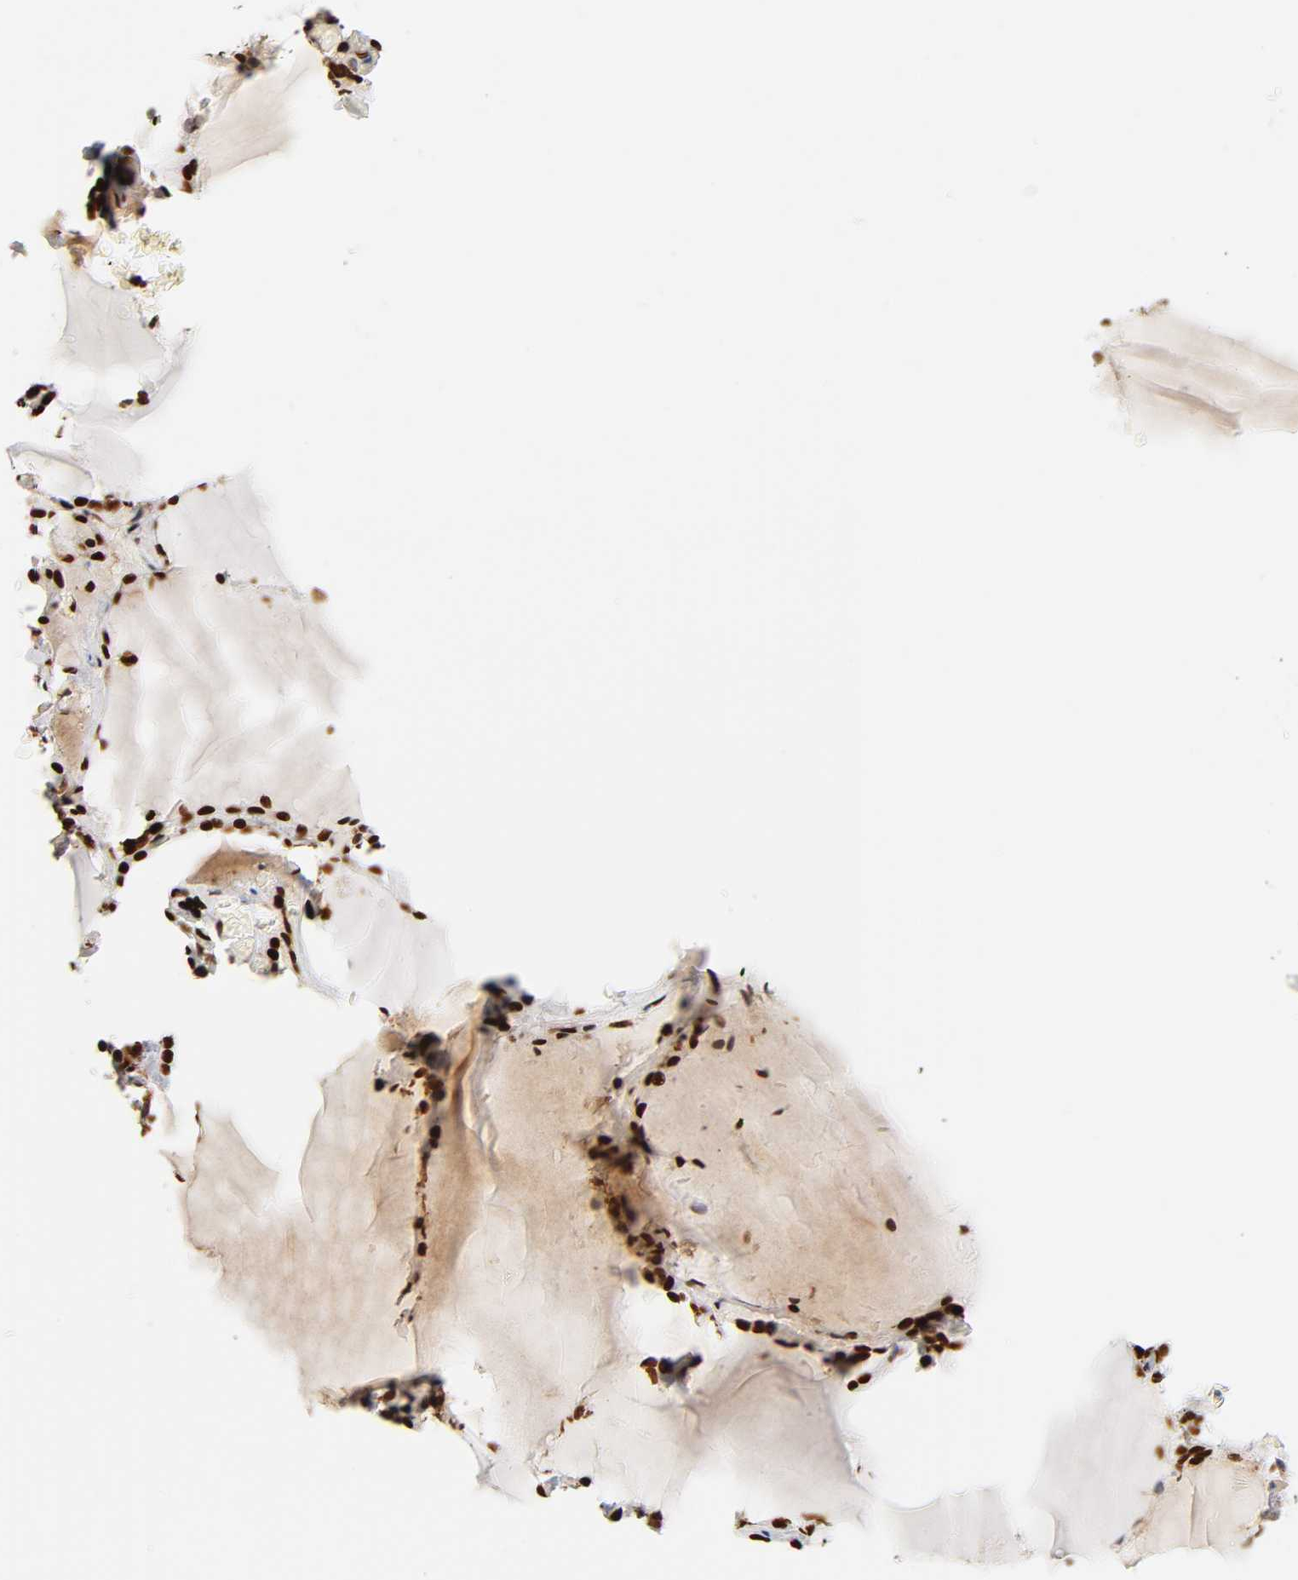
{"staining": {"intensity": "strong", "quantity": ">75%", "location": "nuclear"}, "tissue": "thyroid gland", "cell_type": "Glandular cells", "image_type": "normal", "snomed": [{"axis": "morphology", "description": "Normal tissue, NOS"}, {"axis": "topography", "description": "Thyroid gland"}], "caption": "Thyroid gland stained with IHC reveals strong nuclear expression in approximately >75% of glandular cells. (DAB IHC, brown staining for protein, blue staining for nuclei).", "gene": "XRCC6", "patient": {"sex": "female", "age": 22}}